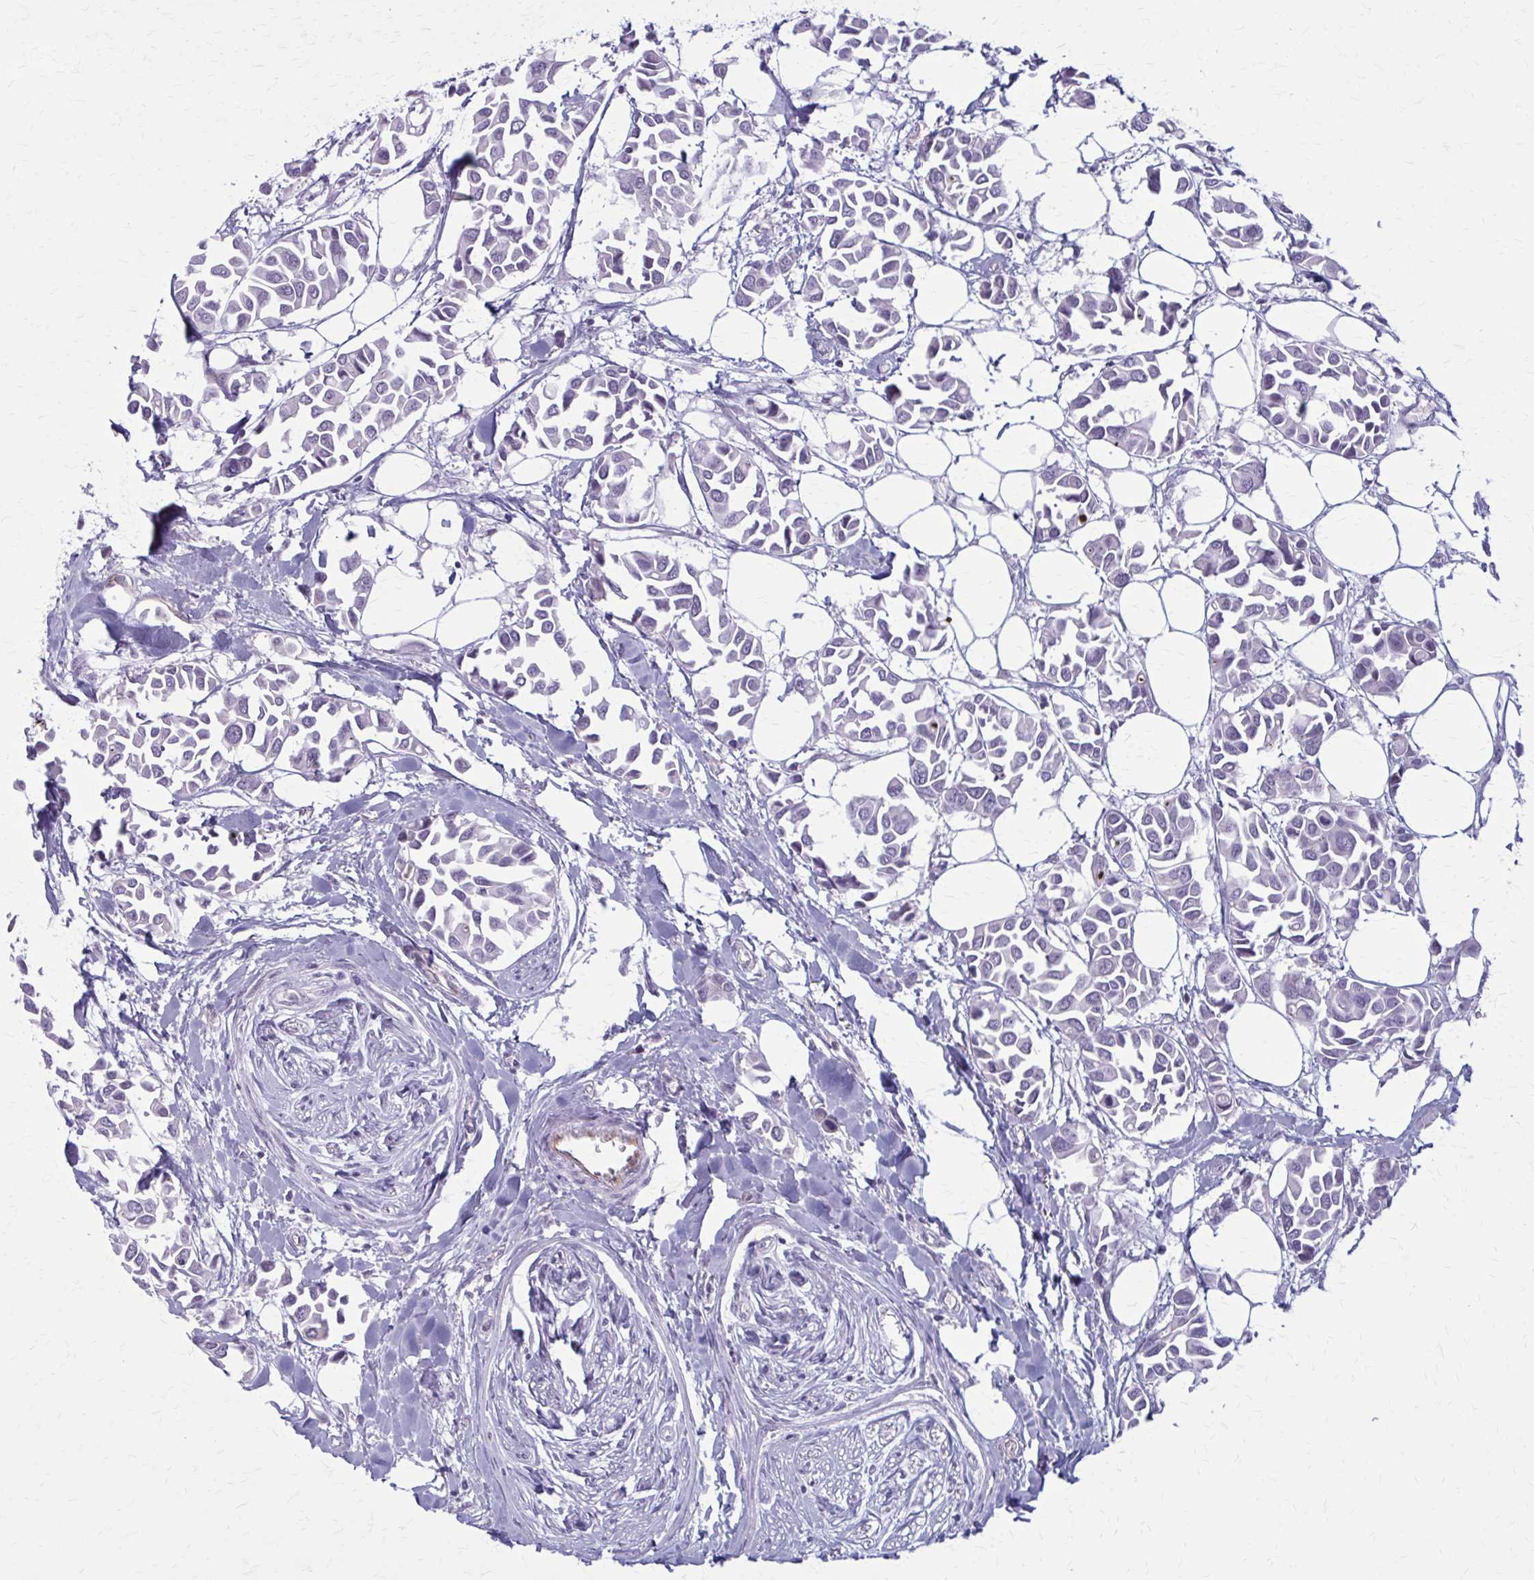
{"staining": {"intensity": "negative", "quantity": "none", "location": "none"}, "tissue": "breast cancer", "cell_type": "Tumor cells", "image_type": "cancer", "snomed": [{"axis": "morphology", "description": "Duct carcinoma"}, {"axis": "topography", "description": "Breast"}], "caption": "Protein analysis of invasive ductal carcinoma (breast) displays no significant positivity in tumor cells.", "gene": "CASQ2", "patient": {"sex": "female", "age": 54}}